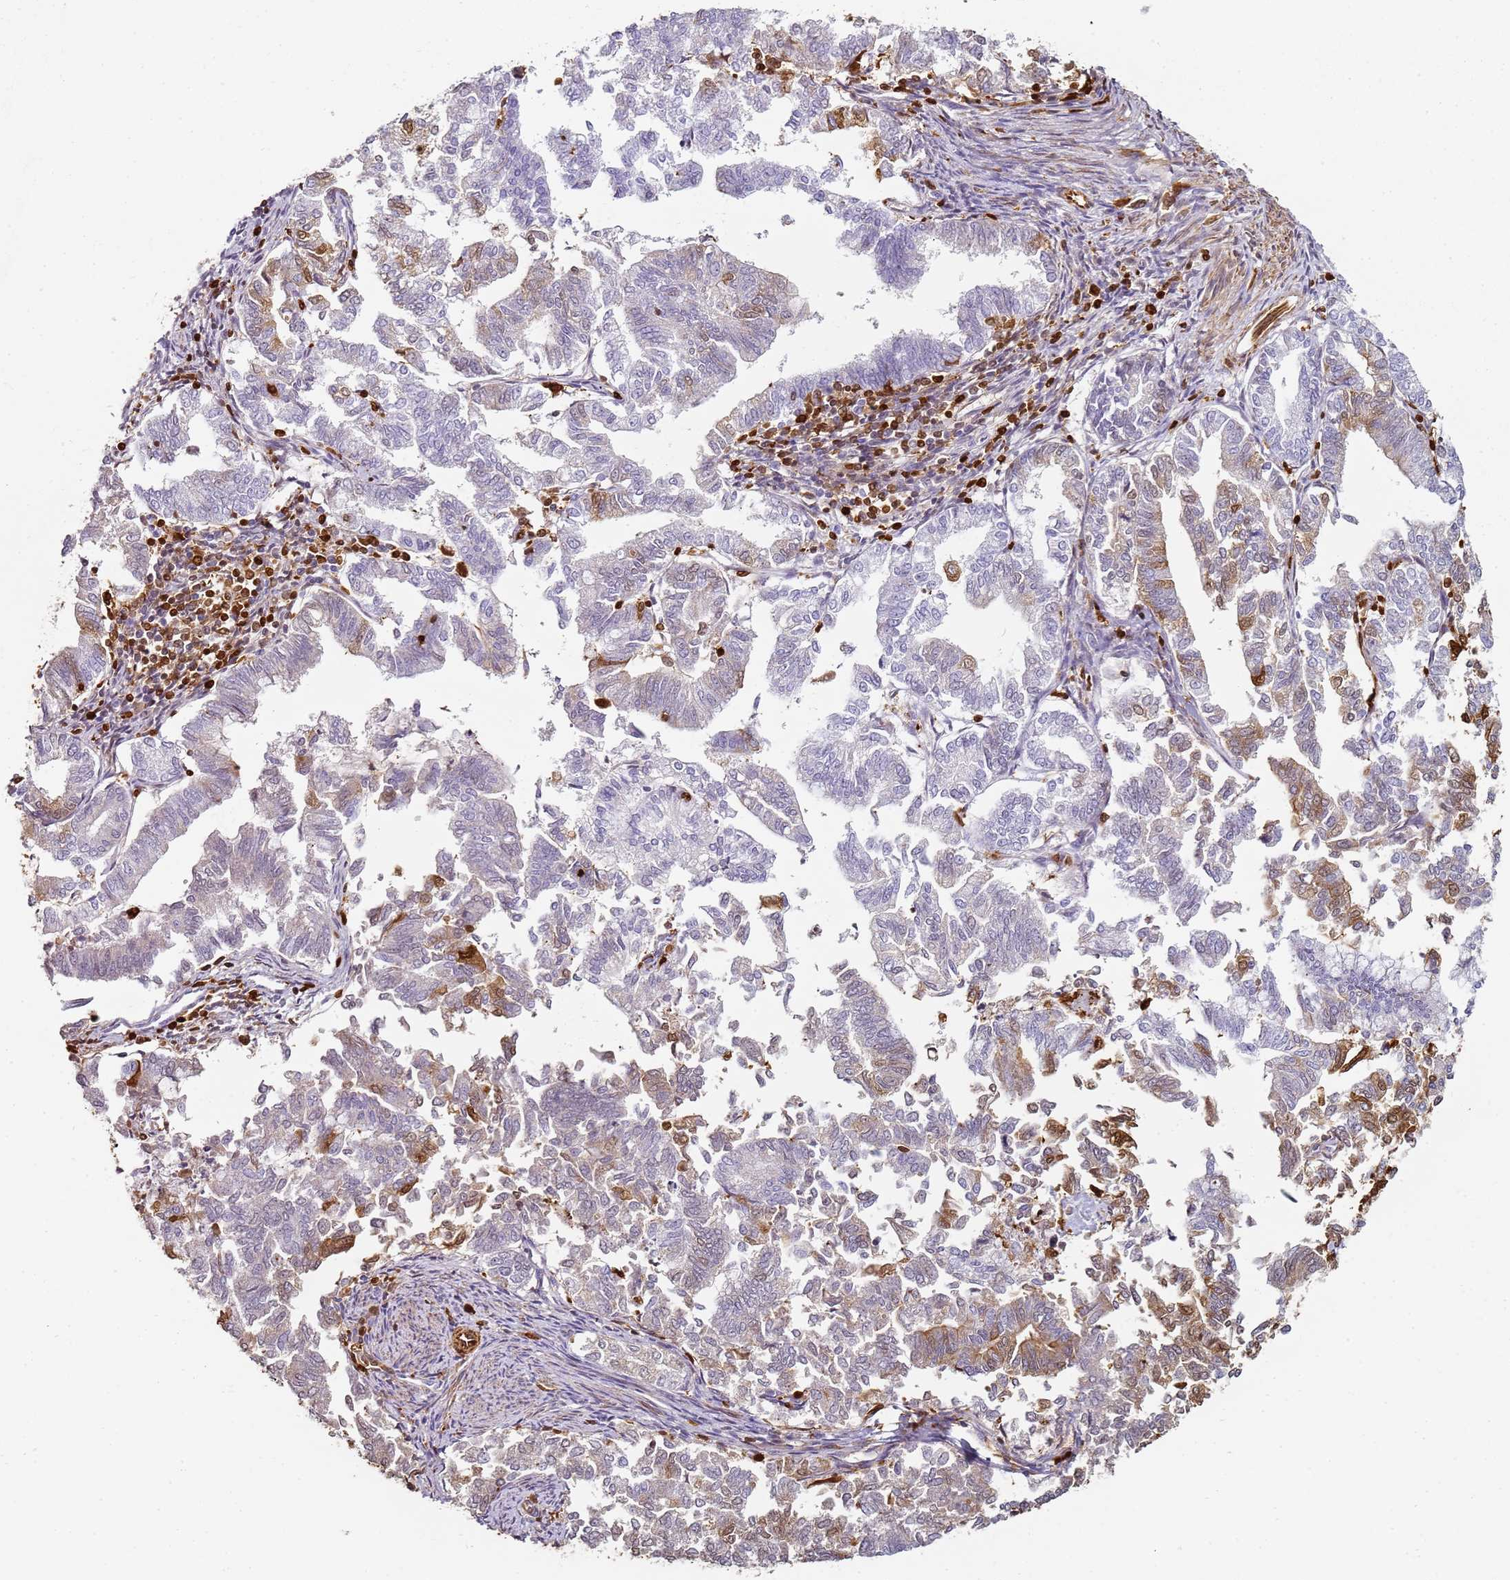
{"staining": {"intensity": "negative", "quantity": "none", "location": "none"}, "tissue": "endometrial cancer", "cell_type": "Tumor cells", "image_type": "cancer", "snomed": [{"axis": "morphology", "description": "Adenocarcinoma, NOS"}, {"axis": "topography", "description": "Endometrium"}], "caption": "Immunohistochemistry of human adenocarcinoma (endometrial) reveals no positivity in tumor cells.", "gene": "S100A4", "patient": {"sex": "female", "age": 79}}